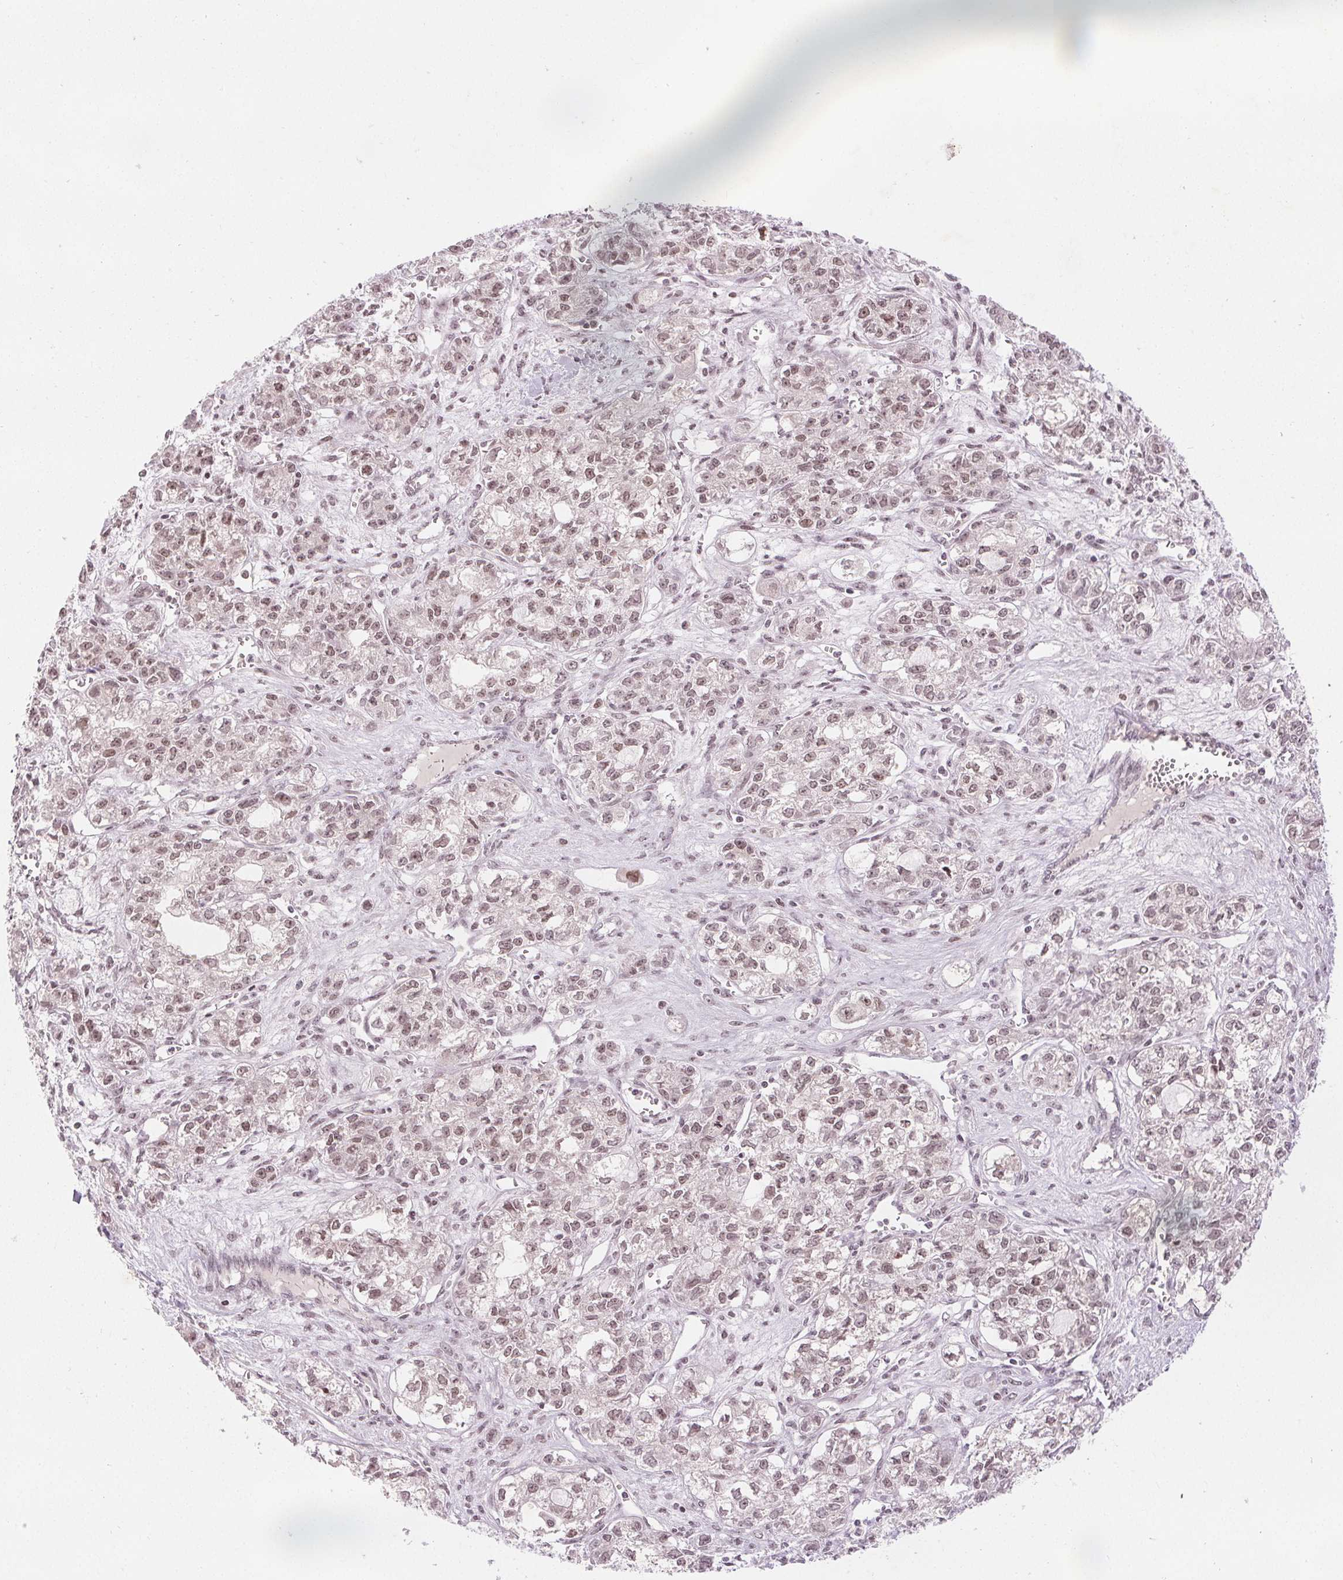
{"staining": {"intensity": "weak", "quantity": ">75%", "location": "nuclear"}, "tissue": "ovarian cancer", "cell_type": "Tumor cells", "image_type": "cancer", "snomed": [{"axis": "morphology", "description": "Carcinoma, endometroid"}, {"axis": "topography", "description": "Ovary"}], "caption": "Ovarian cancer stained with IHC demonstrates weak nuclear staining in about >75% of tumor cells.", "gene": "DEK", "patient": {"sex": "female", "age": 64}}